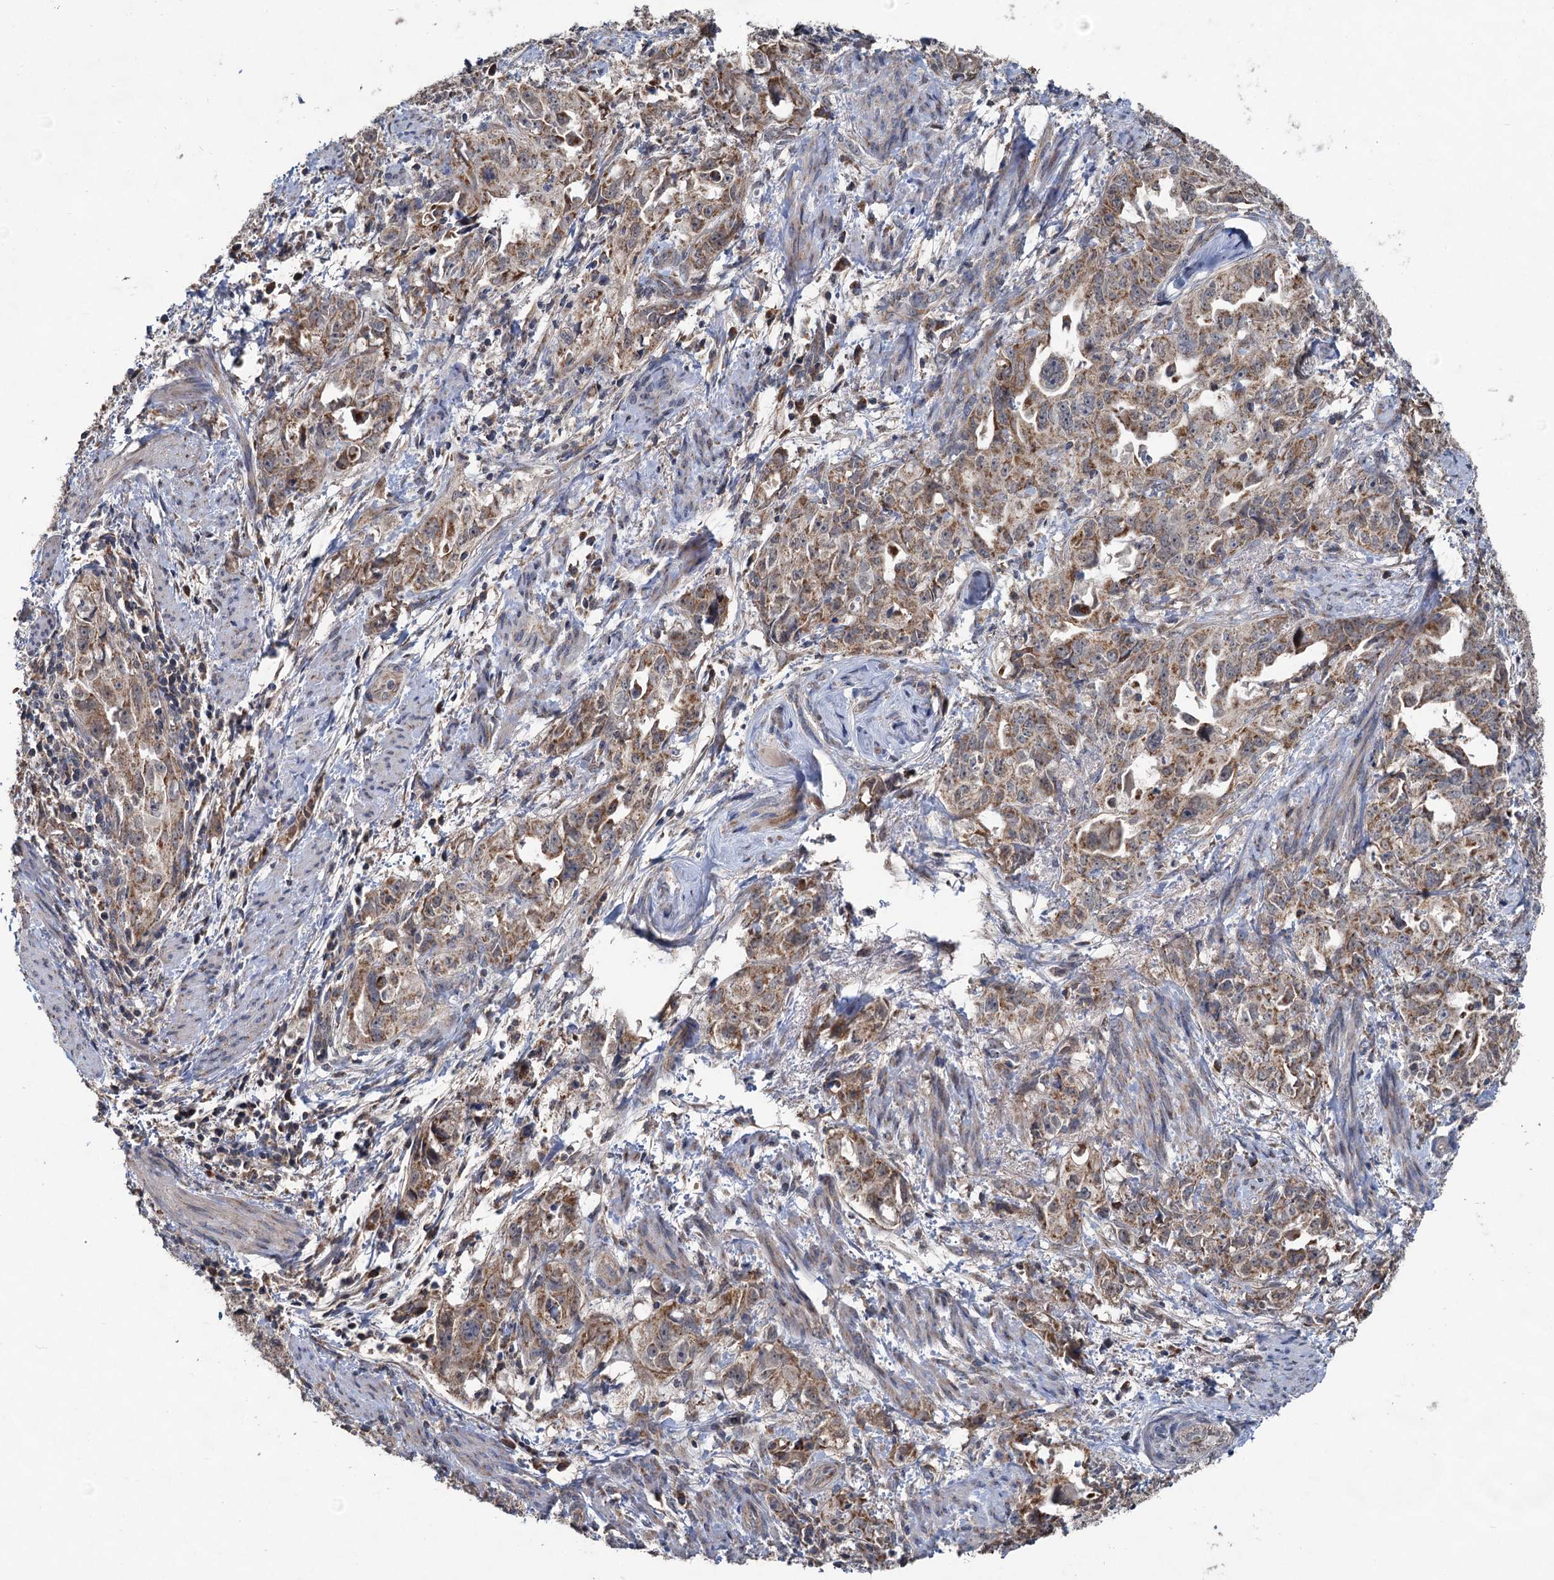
{"staining": {"intensity": "moderate", "quantity": ">75%", "location": "cytoplasmic/membranous"}, "tissue": "endometrial cancer", "cell_type": "Tumor cells", "image_type": "cancer", "snomed": [{"axis": "morphology", "description": "Adenocarcinoma, NOS"}, {"axis": "topography", "description": "Endometrium"}], "caption": "Endometrial cancer (adenocarcinoma) stained with a protein marker reveals moderate staining in tumor cells.", "gene": "METTL4", "patient": {"sex": "female", "age": 65}}